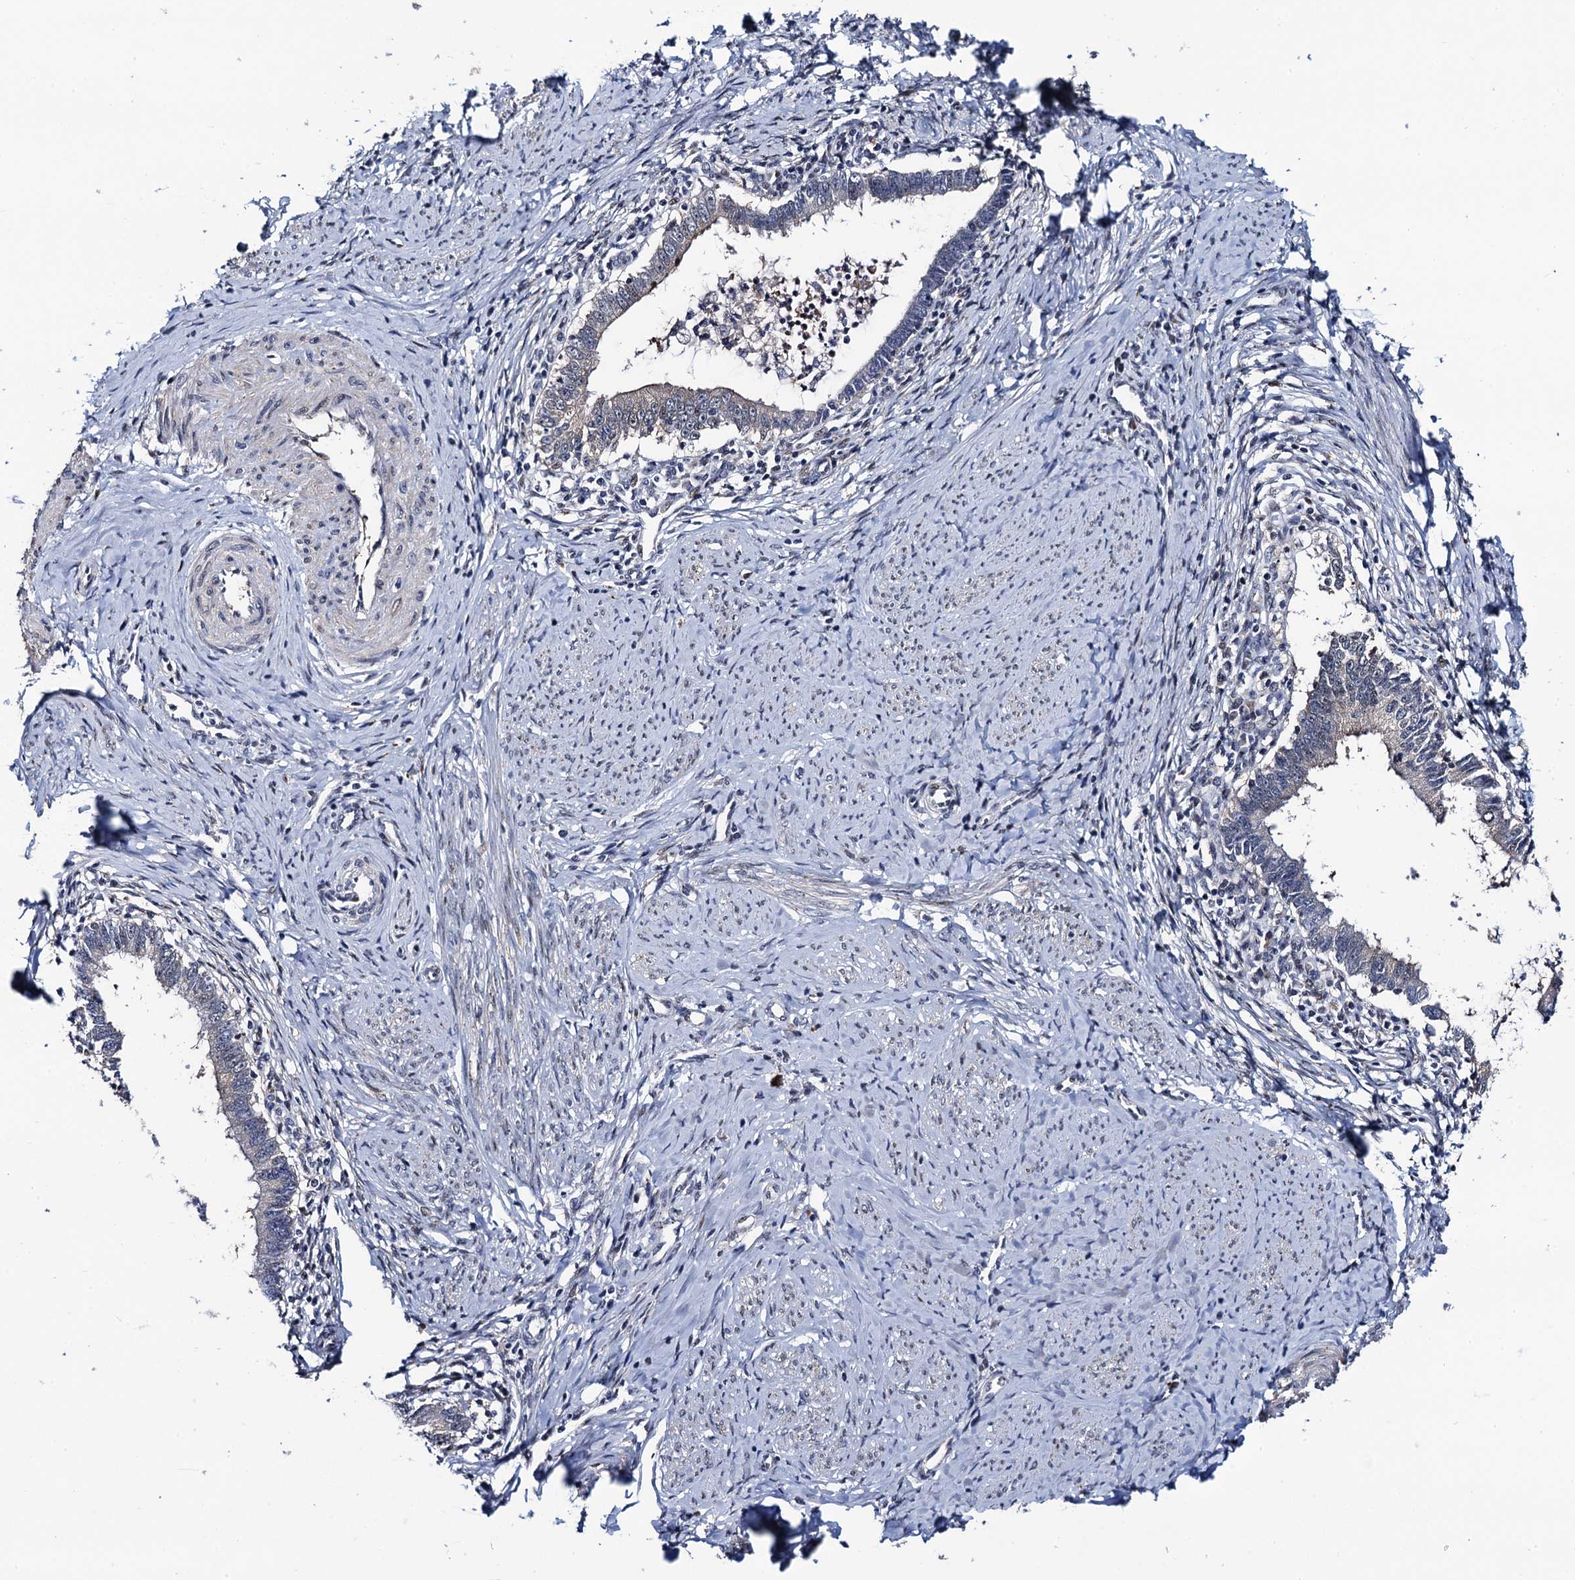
{"staining": {"intensity": "weak", "quantity": "<25%", "location": "cytoplasmic/membranous"}, "tissue": "cervical cancer", "cell_type": "Tumor cells", "image_type": "cancer", "snomed": [{"axis": "morphology", "description": "Adenocarcinoma, NOS"}, {"axis": "topography", "description": "Cervix"}], "caption": "High power microscopy histopathology image of an IHC photomicrograph of cervical adenocarcinoma, revealing no significant positivity in tumor cells.", "gene": "FAM222A", "patient": {"sex": "female", "age": 36}}